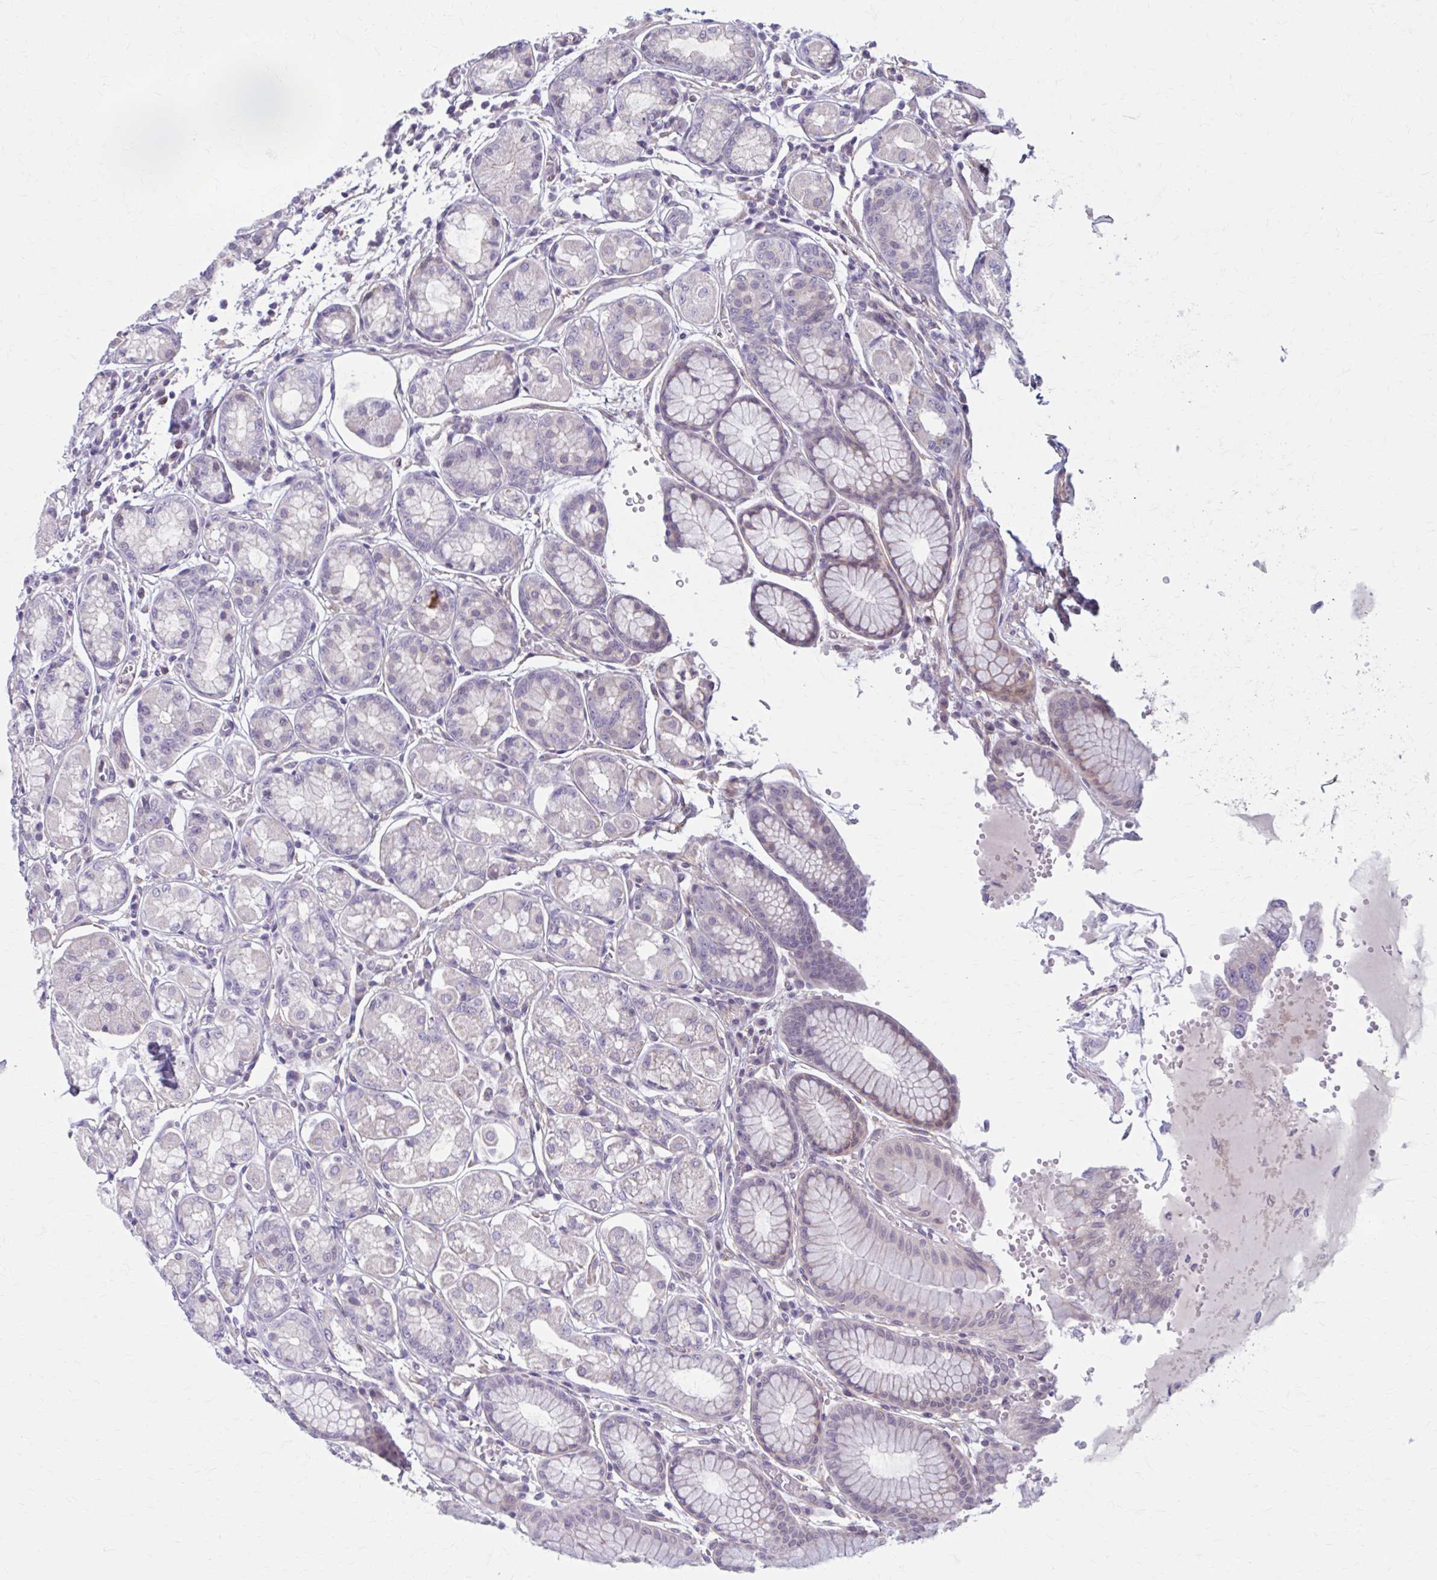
{"staining": {"intensity": "weak", "quantity": "<25%", "location": "cytoplasmic/membranous"}, "tissue": "stomach", "cell_type": "Glandular cells", "image_type": "normal", "snomed": [{"axis": "morphology", "description": "Normal tissue, NOS"}, {"axis": "topography", "description": "Stomach"}, {"axis": "topography", "description": "Stomach, lower"}], "caption": "Immunohistochemical staining of unremarkable stomach shows no significant expression in glandular cells. Nuclei are stained in blue.", "gene": "CHST3", "patient": {"sex": "male", "age": 76}}